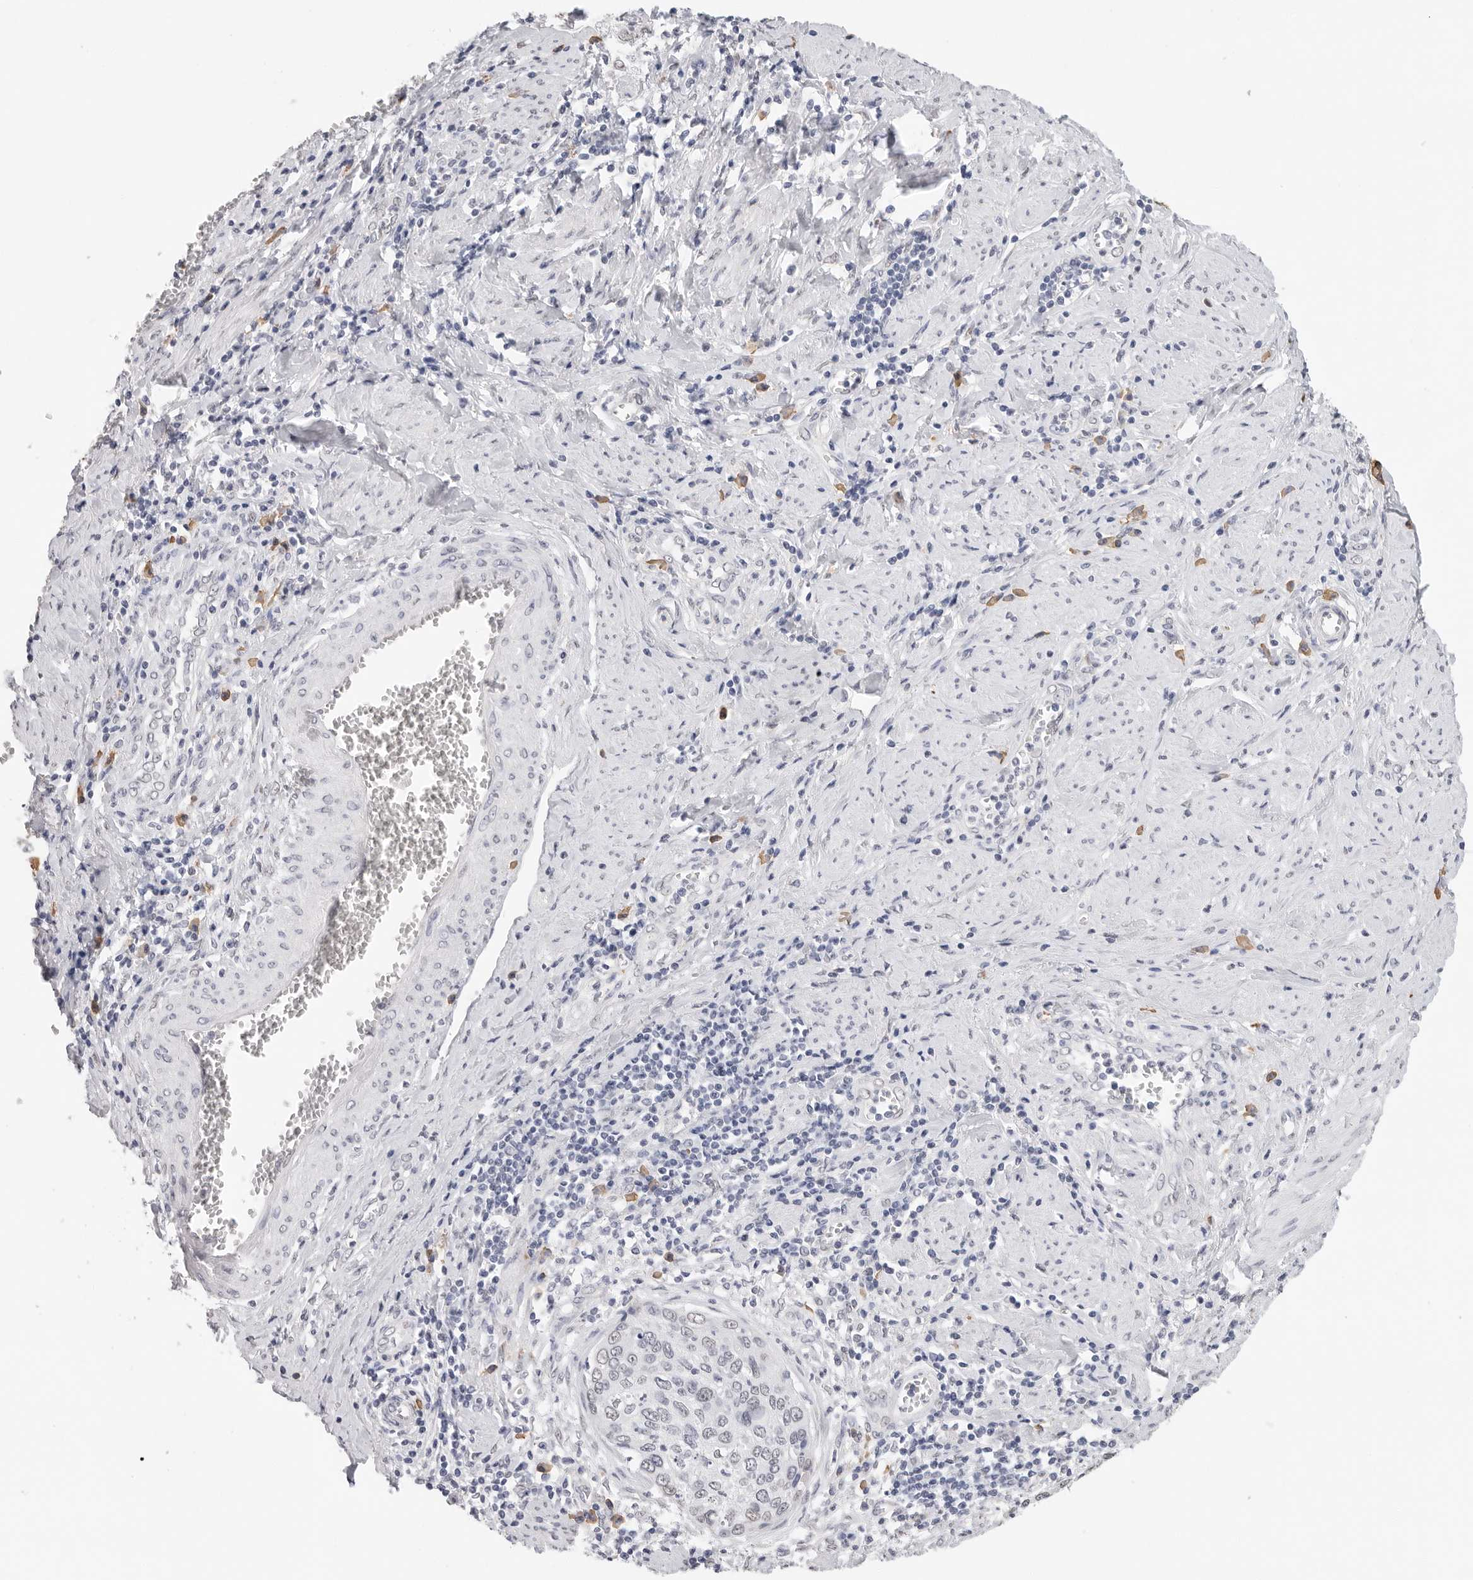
{"staining": {"intensity": "negative", "quantity": "none", "location": "none"}, "tissue": "cervical cancer", "cell_type": "Tumor cells", "image_type": "cancer", "snomed": [{"axis": "morphology", "description": "Squamous cell carcinoma, NOS"}, {"axis": "topography", "description": "Cervix"}], "caption": "An IHC image of cervical squamous cell carcinoma is shown. There is no staining in tumor cells of cervical squamous cell carcinoma.", "gene": "ARHGEF10", "patient": {"sex": "female", "age": 53}}